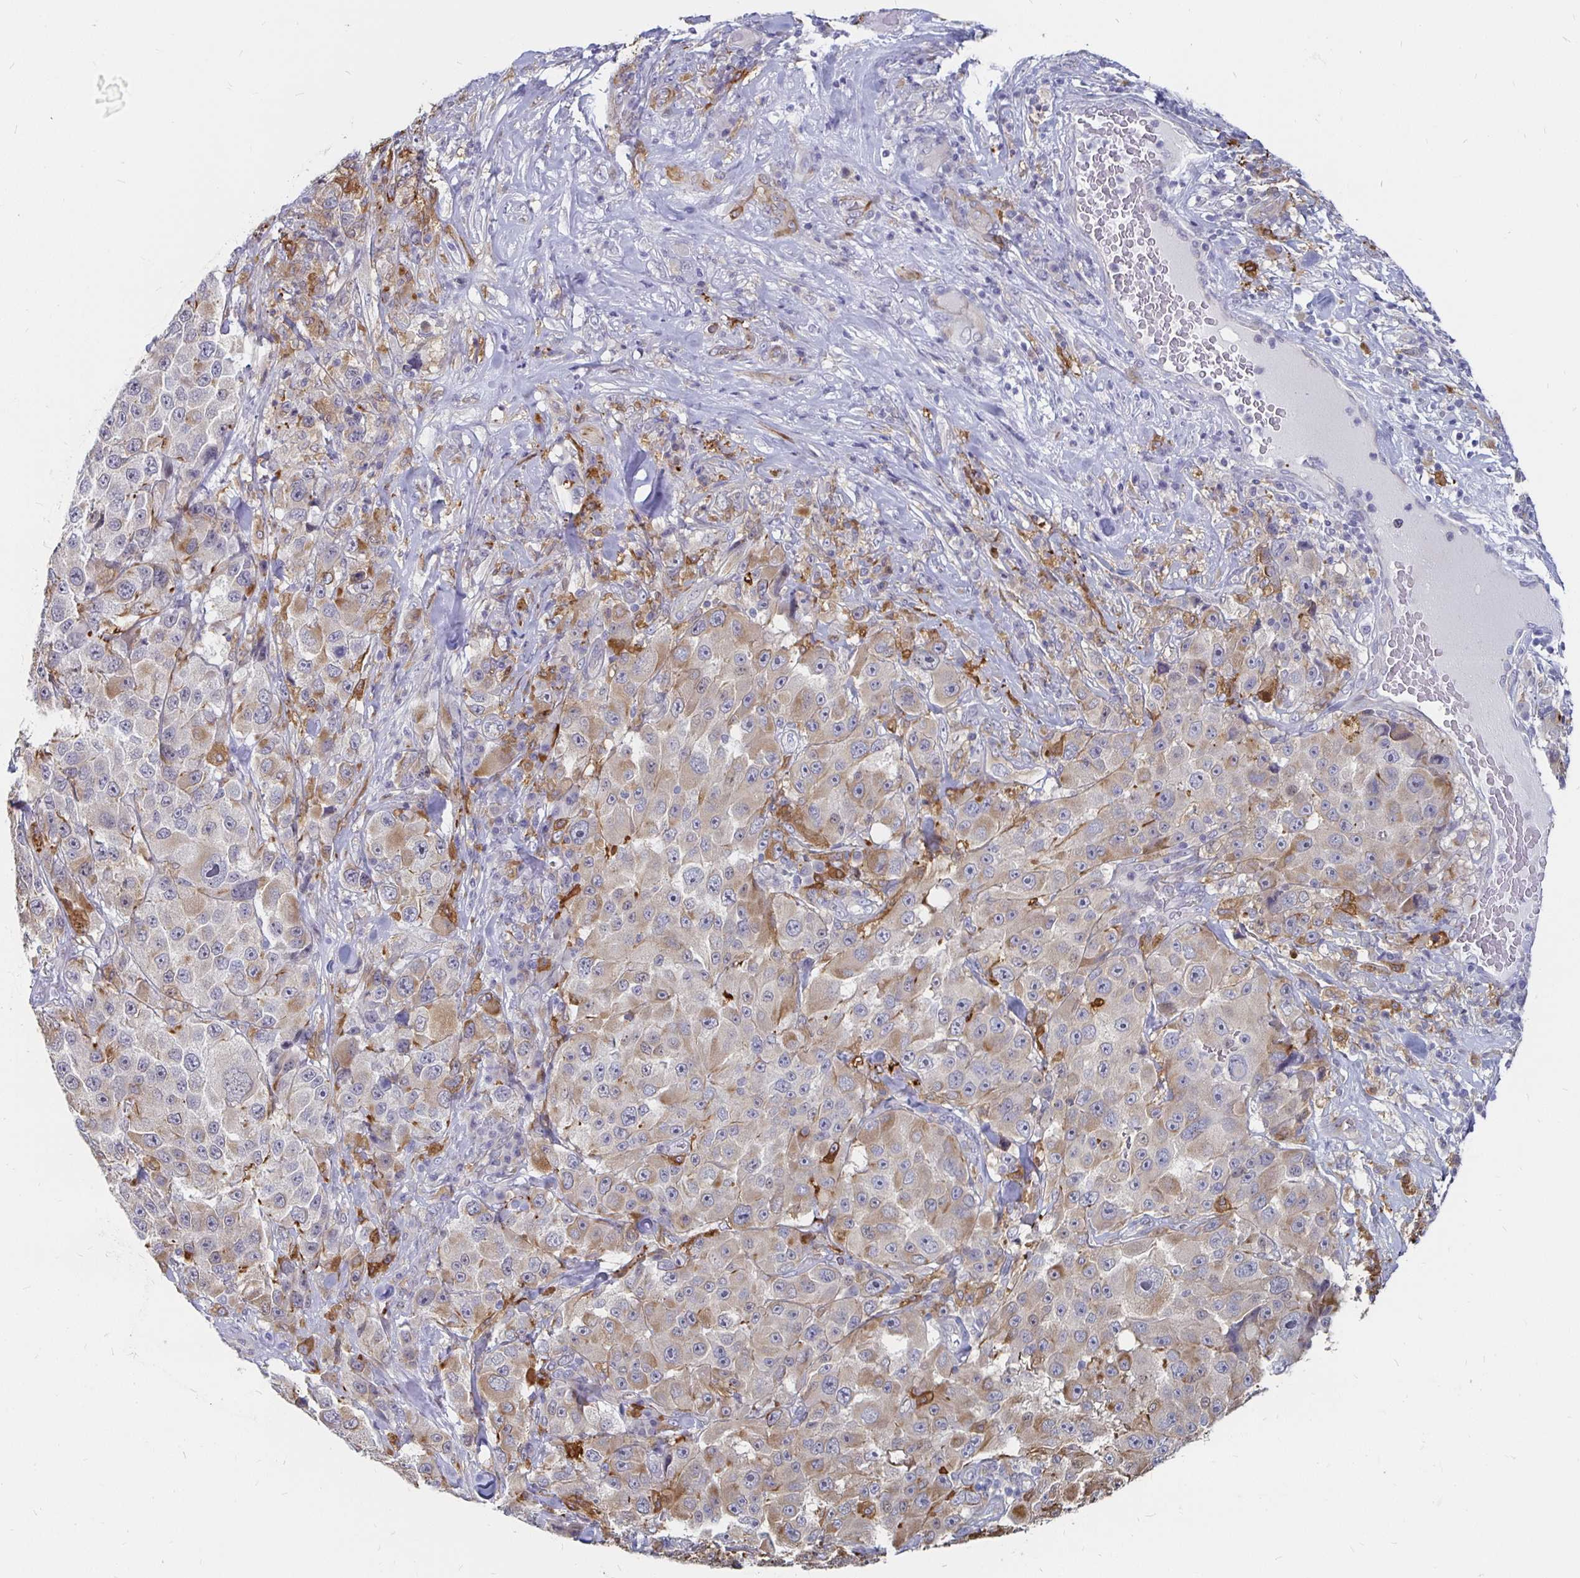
{"staining": {"intensity": "weak", "quantity": "25%-75%", "location": "cytoplasmic/membranous"}, "tissue": "melanoma", "cell_type": "Tumor cells", "image_type": "cancer", "snomed": [{"axis": "morphology", "description": "Malignant melanoma, Metastatic site"}, {"axis": "topography", "description": "Lymph node"}], "caption": "An IHC photomicrograph of neoplastic tissue is shown. Protein staining in brown highlights weak cytoplasmic/membranous positivity in malignant melanoma (metastatic site) within tumor cells. (IHC, brightfield microscopy, high magnification).", "gene": "CCDC85A", "patient": {"sex": "male", "age": 62}}